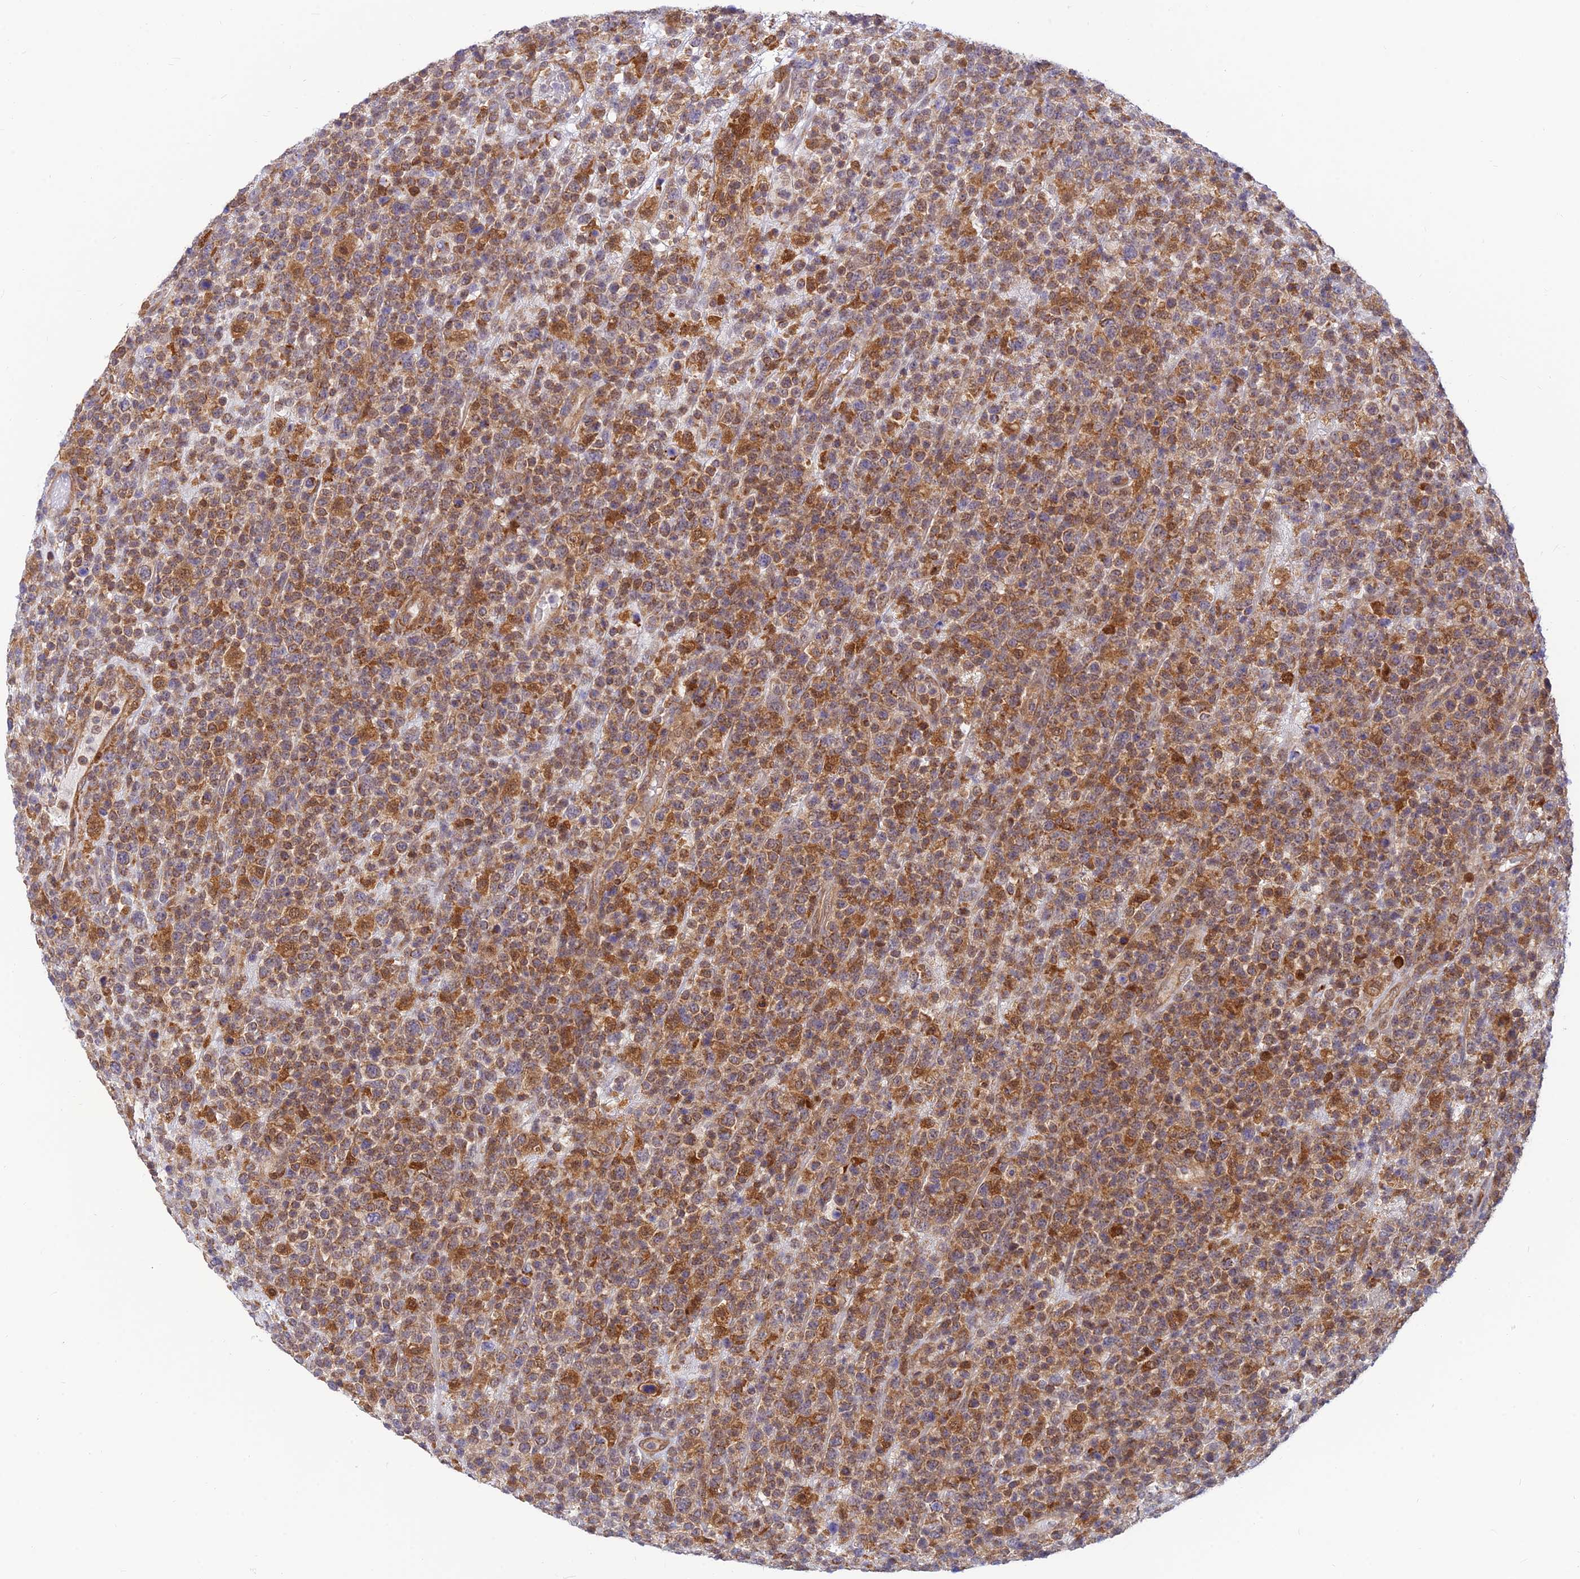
{"staining": {"intensity": "moderate", "quantity": ">75%", "location": "cytoplasmic/membranous"}, "tissue": "lymphoma", "cell_type": "Tumor cells", "image_type": "cancer", "snomed": [{"axis": "morphology", "description": "Malignant lymphoma, non-Hodgkin's type, High grade"}, {"axis": "topography", "description": "Colon"}], "caption": "An IHC image of tumor tissue is shown. Protein staining in brown shows moderate cytoplasmic/membranous positivity in lymphoma within tumor cells. (IHC, brightfield microscopy, high magnification).", "gene": "LYSMD2", "patient": {"sex": "female", "age": 53}}